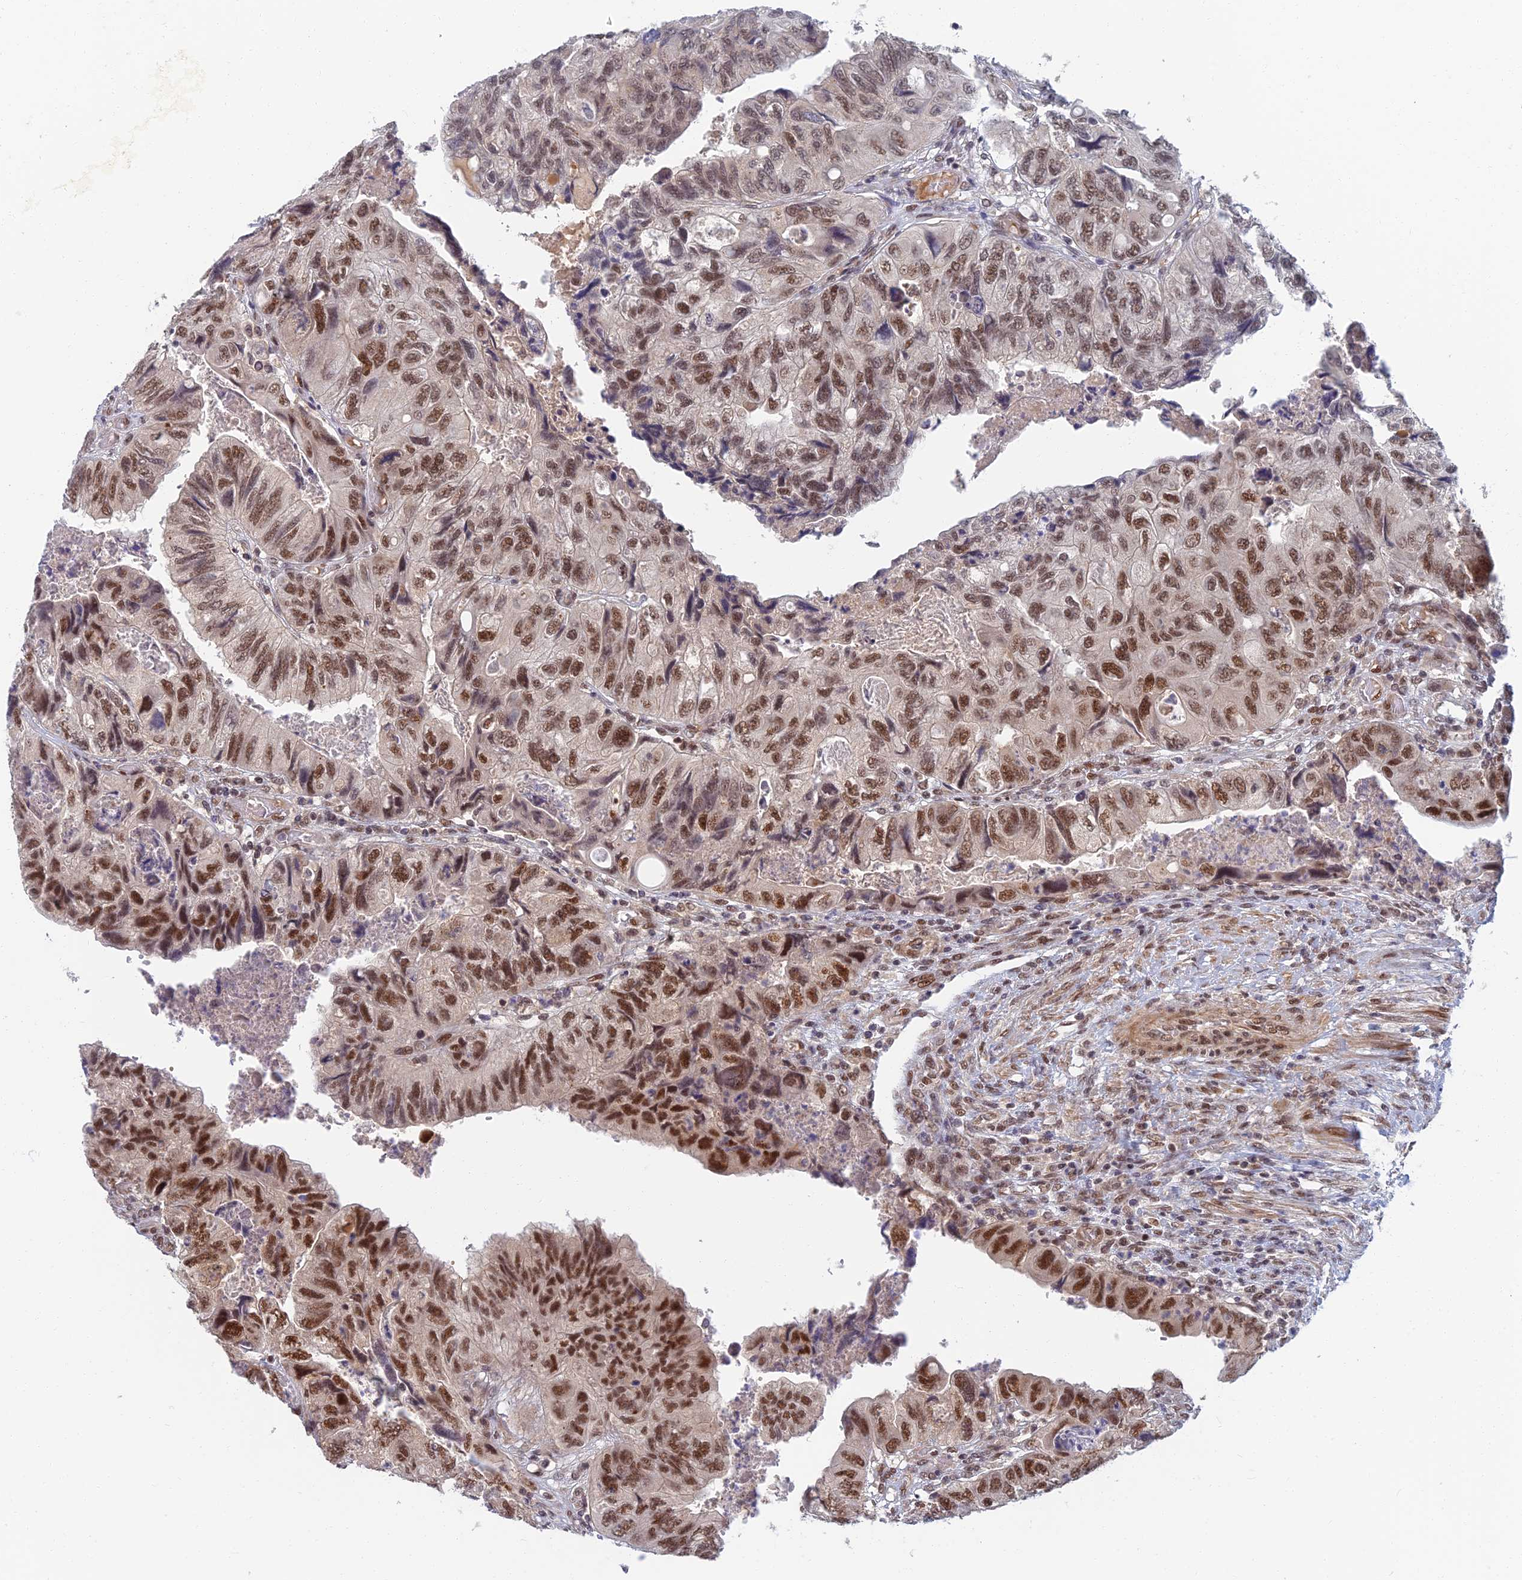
{"staining": {"intensity": "moderate", "quantity": ">75%", "location": "nuclear"}, "tissue": "colorectal cancer", "cell_type": "Tumor cells", "image_type": "cancer", "snomed": [{"axis": "morphology", "description": "Adenocarcinoma, NOS"}, {"axis": "topography", "description": "Rectum"}], "caption": "Immunohistochemistry staining of colorectal cancer (adenocarcinoma), which demonstrates medium levels of moderate nuclear staining in about >75% of tumor cells indicating moderate nuclear protein staining. The staining was performed using DAB (3,3'-diaminobenzidine) (brown) for protein detection and nuclei were counterstained in hematoxylin (blue).", "gene": "TCEA2", "patient": {"sex": "male", "age": 63}}